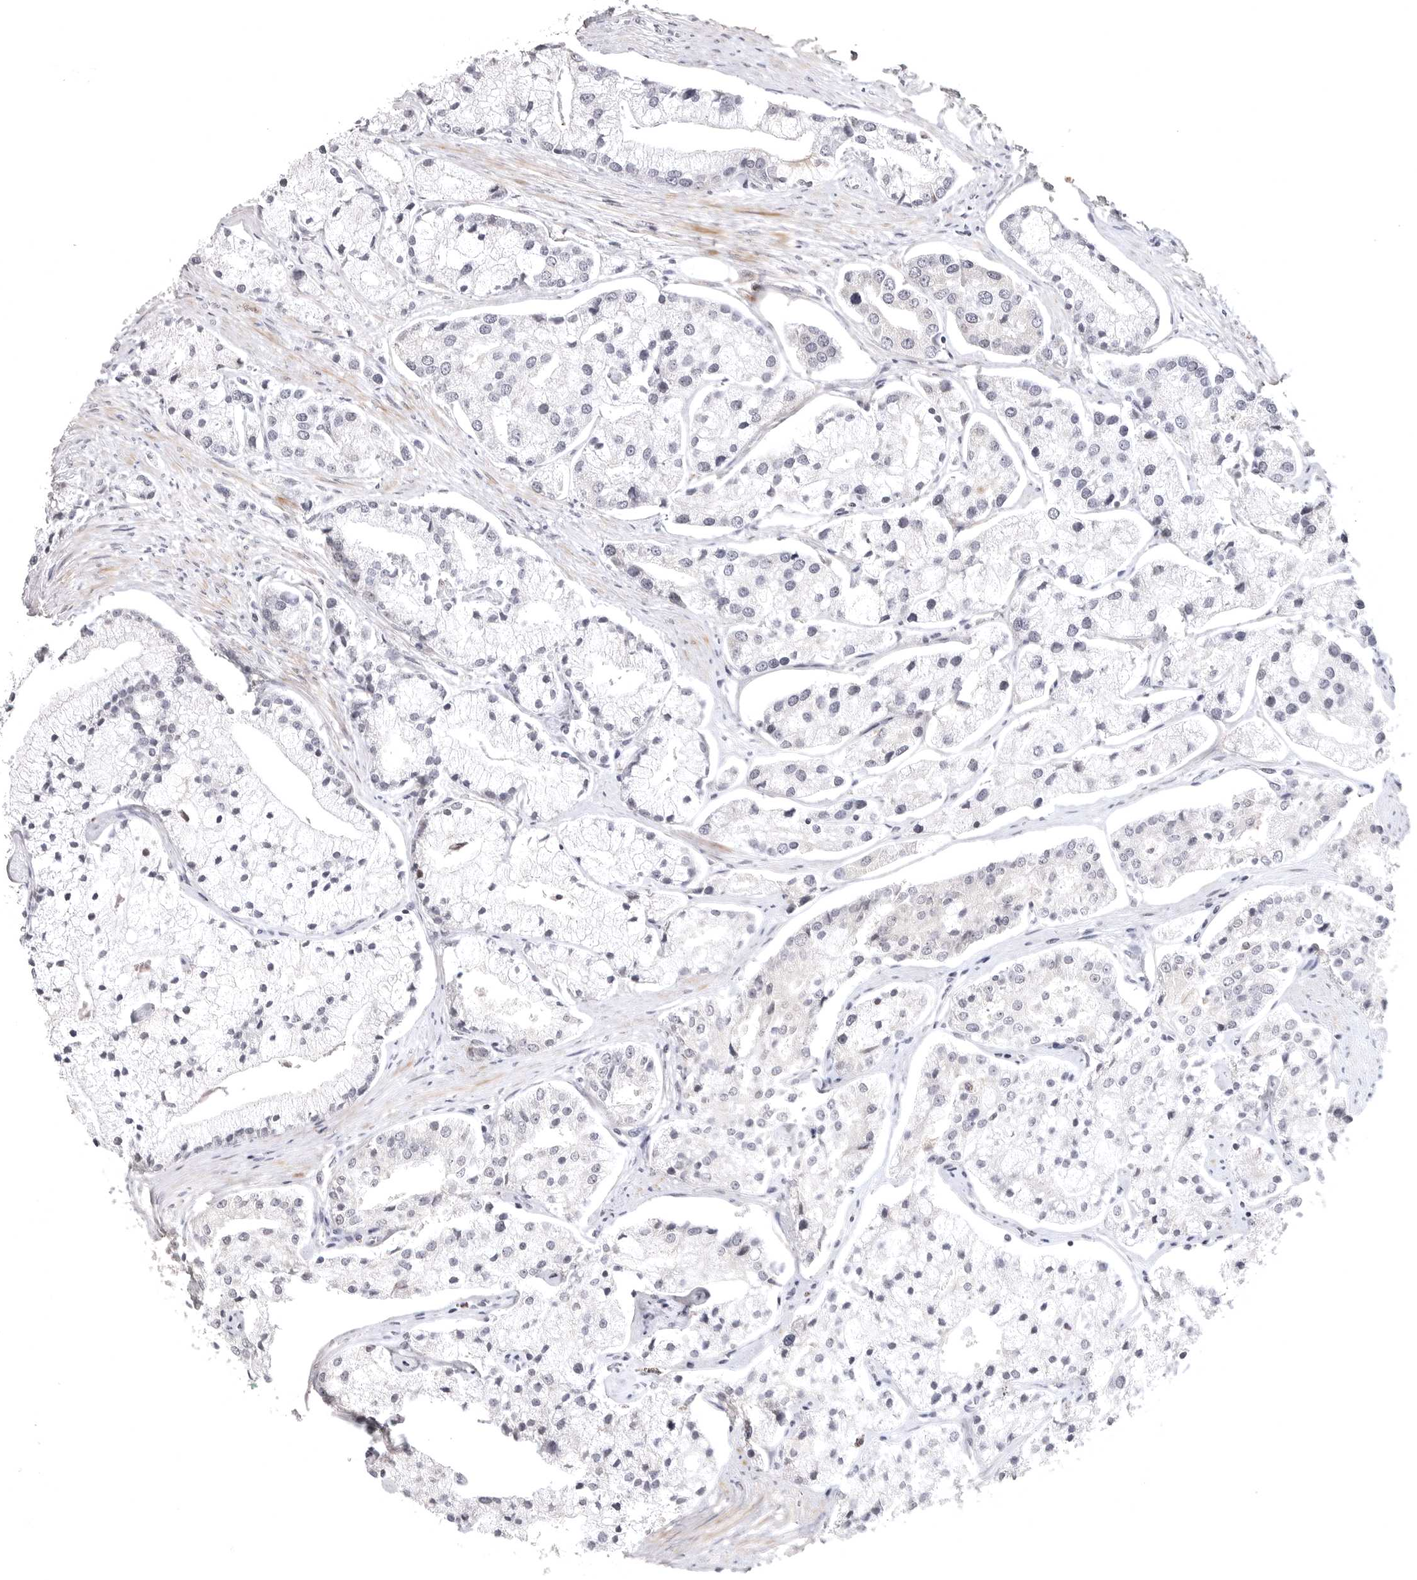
{"staining": {"intensity": "negative", "quantity": "none", "location": "none"}, "tissue": "prostate cancer", "cell_type": "Tumor cells", "image_type": "cancer", "snomed": [{"axis": "morphology", "description": "Adenocarcinoma, High grade"}, {"axis": "topography", "description": "Prostate"}], "caption": "This is an immunohistochemistry (IHC) image of high-grade adenocarcinoma (prostate). There is no positivity in tumor cells.", "gene": "CD300LD", "patient": {"sex": "male", "age": 50}}